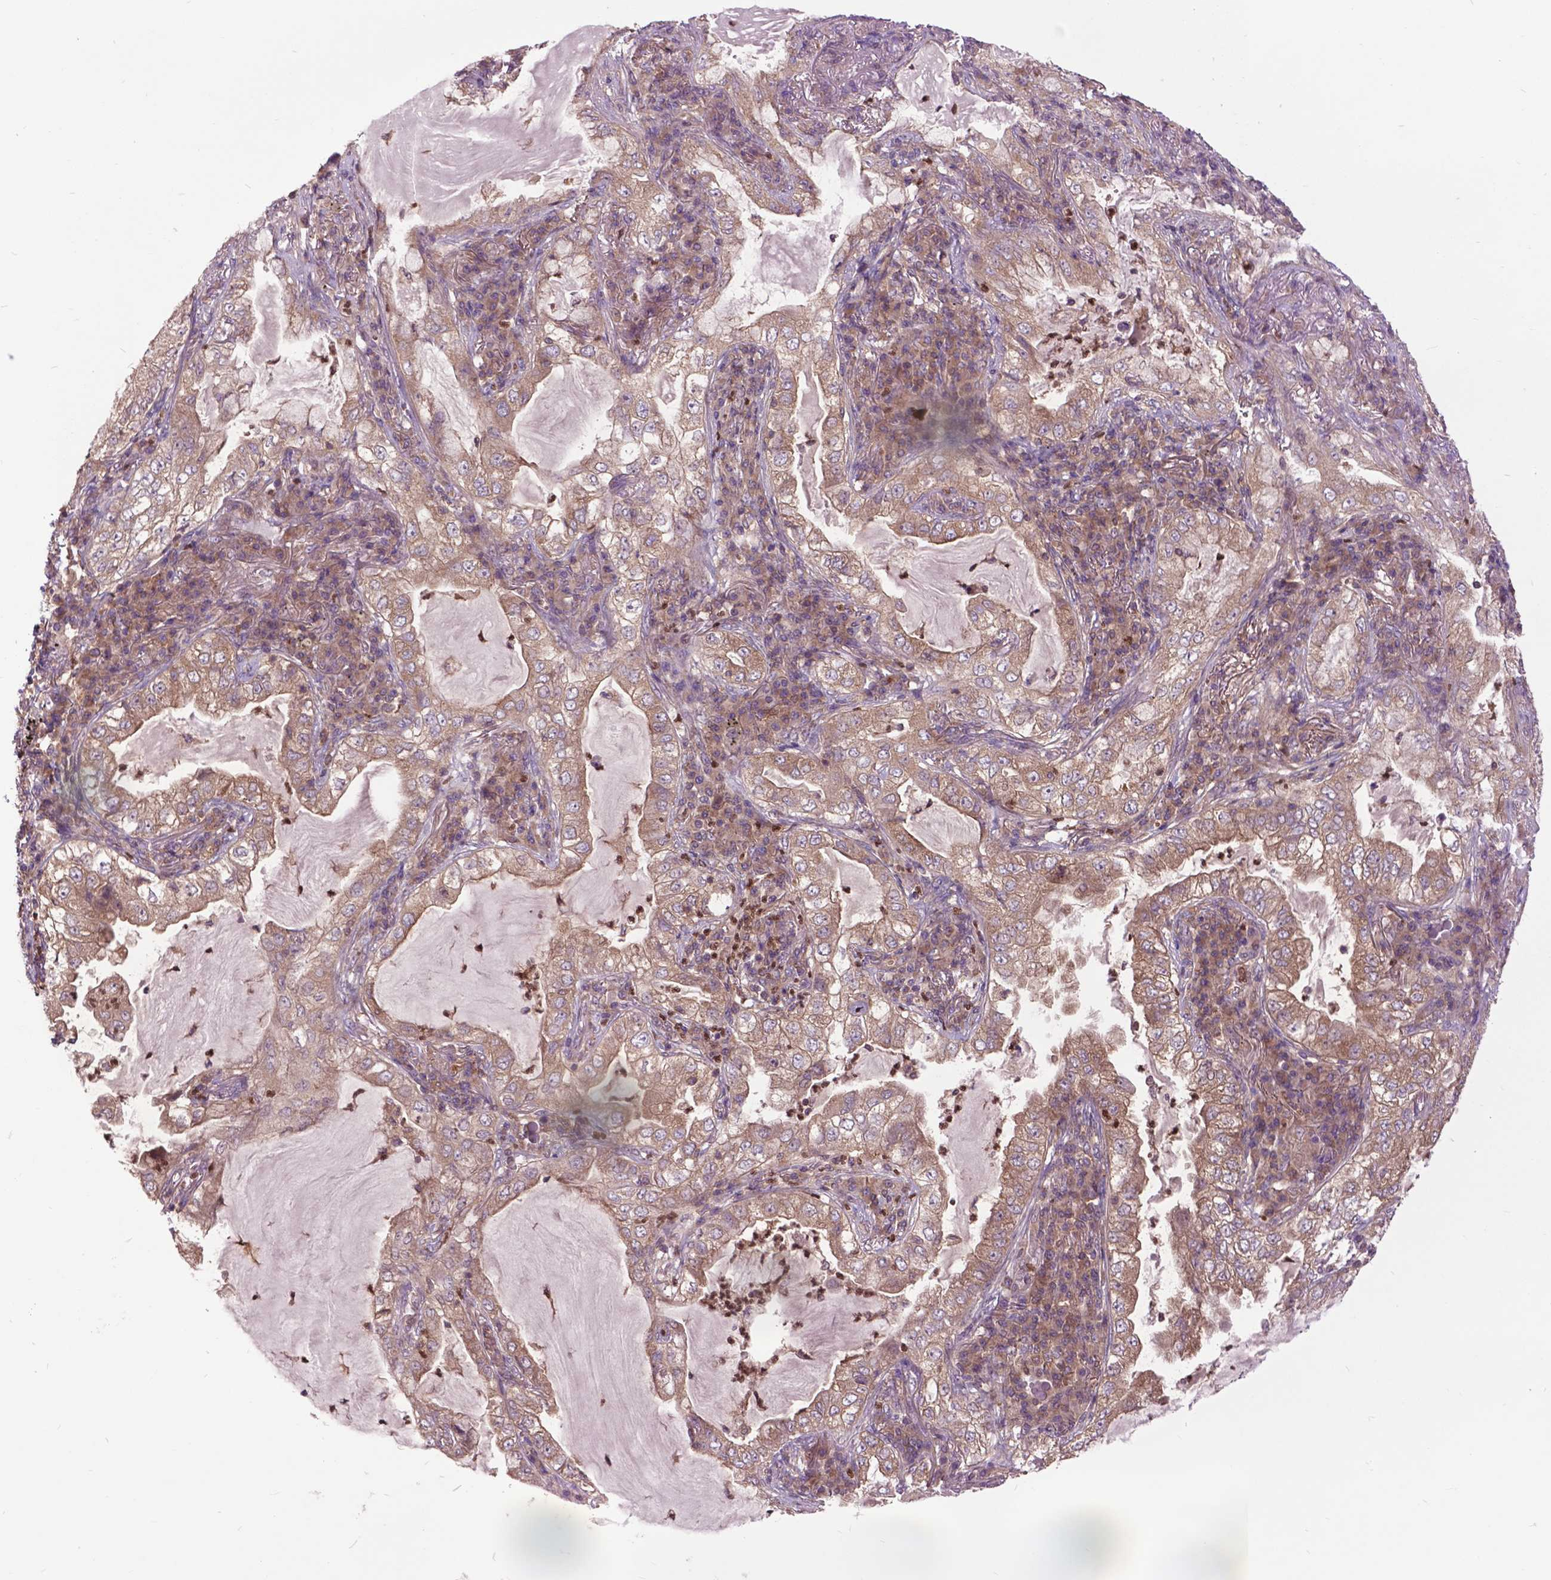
{"staining": {"intensity": "weak", "quantity": ">75%", "location": "cytoplasmic/membranous"}, "tissue": "lung cancer", "cell_type": "Tumor cells", "image_type": "cancer", "snomed": [{"axis": "morphology", "description": "Adenocarcinoma, NOS"}, {"axis": "topography", "description": "Lung"}], "caption": "A histopathology image of human lung adenocarcinoma stained for a protein demonstrates weak cytoplasmic/membranous brown staining in tumor cells. The protein is stained brown, and the nuclei are stained in blue (DAB (3,3'-diaminobenzidine) IHC with brightfield microscopy, high magnification).", "gene": "ARAF", "patient": {"sex": "female", "age": 73}}